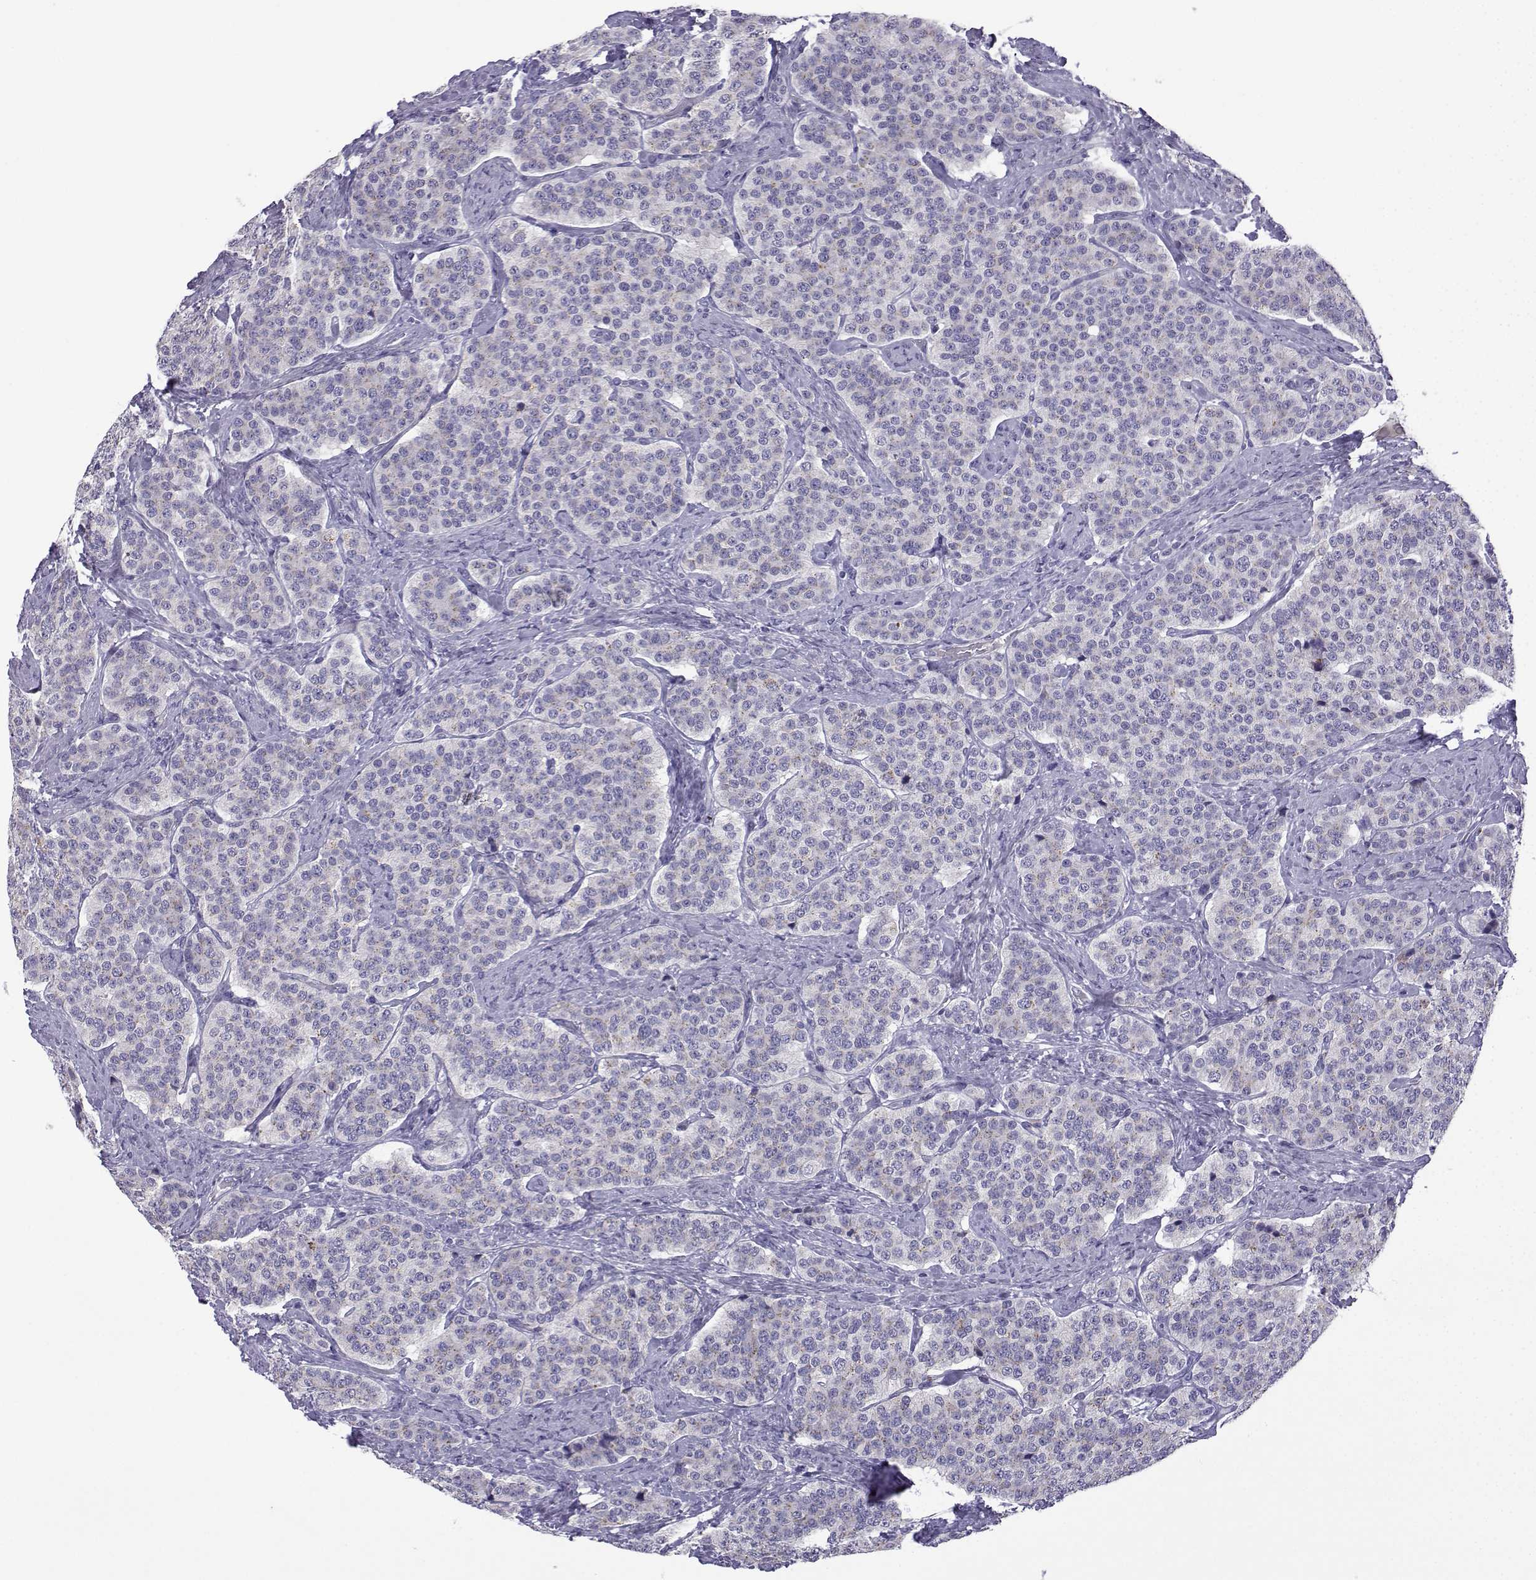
{"staining": {"intensity": "negative", "quantity": "none", "location": "none"}, "tissue": "carcinoid", "cell_type": "Tumor cells", "image_type": "cancer", "snomed": [{"axis": "morphology", "description": "Carcinoid, malignant, NOS"}, {"axis": "topography", "description": "Small intestine"}], "caption": "A micrograph of carcinoid (malignant) stained for a protein reveals no brown staining in tumor cells.", "gene": "SPACA7", "patient": {"sex": "female", "age": 58}}